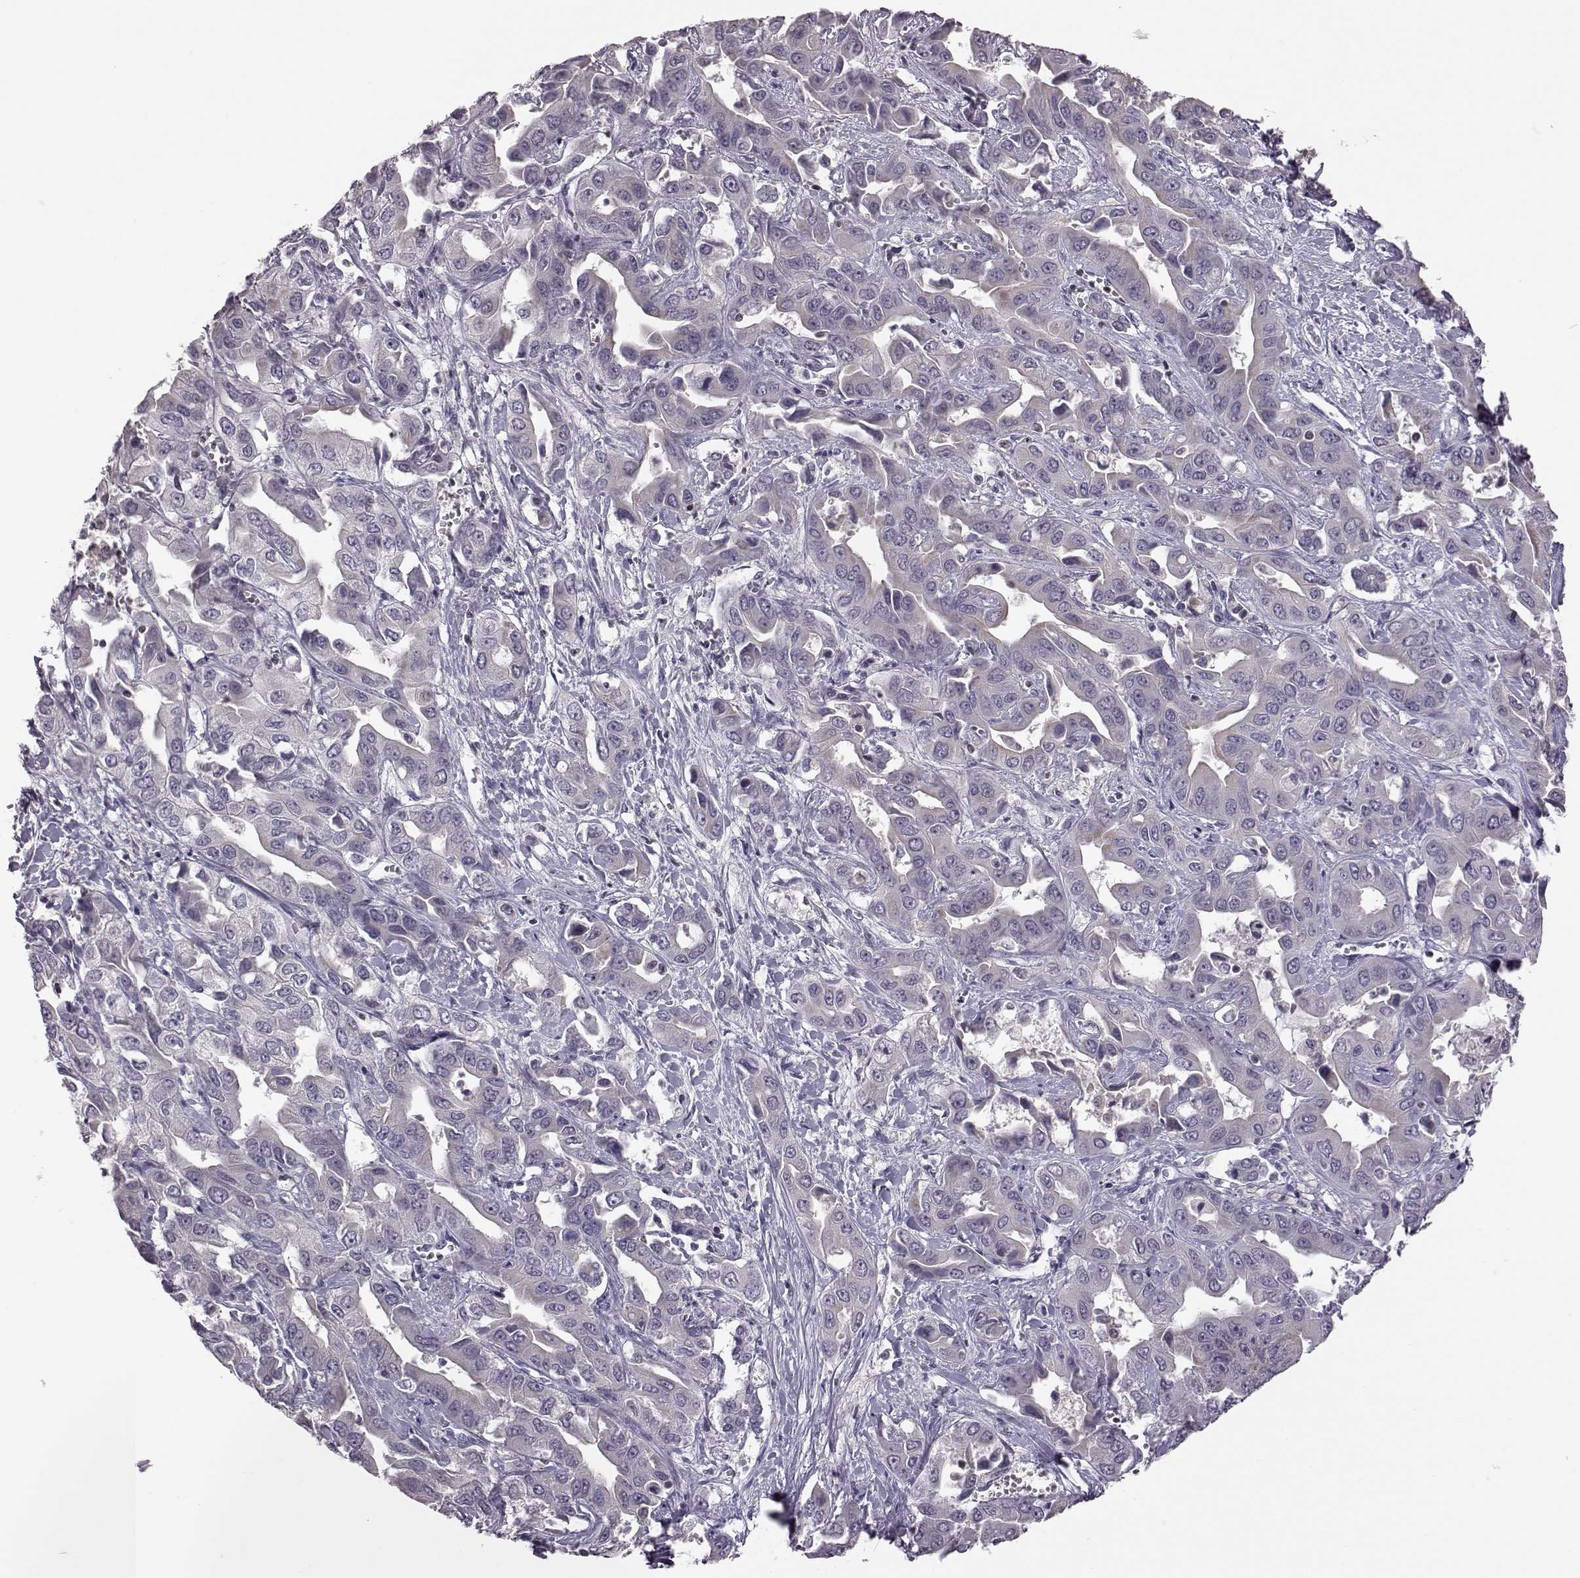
{"staining": {"intensity": "strong", "quantity": "25%-75%", "location": "cytoplasmic/membranous"}, "tissue": "liver cancer", "cell_type": "Tumor cells", "image_type": "cancer", "snomed": [{"axis": "morphology", "description": "Cholangiocarcinoma"}, {"axis": "topography", "description": "Liver"}], "caption": "About 25%-75% of tumor cells in cholangiocarcinoma (liver) reveal strong cytoplasmic/membranous protein positivity as visualized by brown immunohistochemical staining.", "gene": "DOK2", "patient": {"sex": "female", "age": 52}}